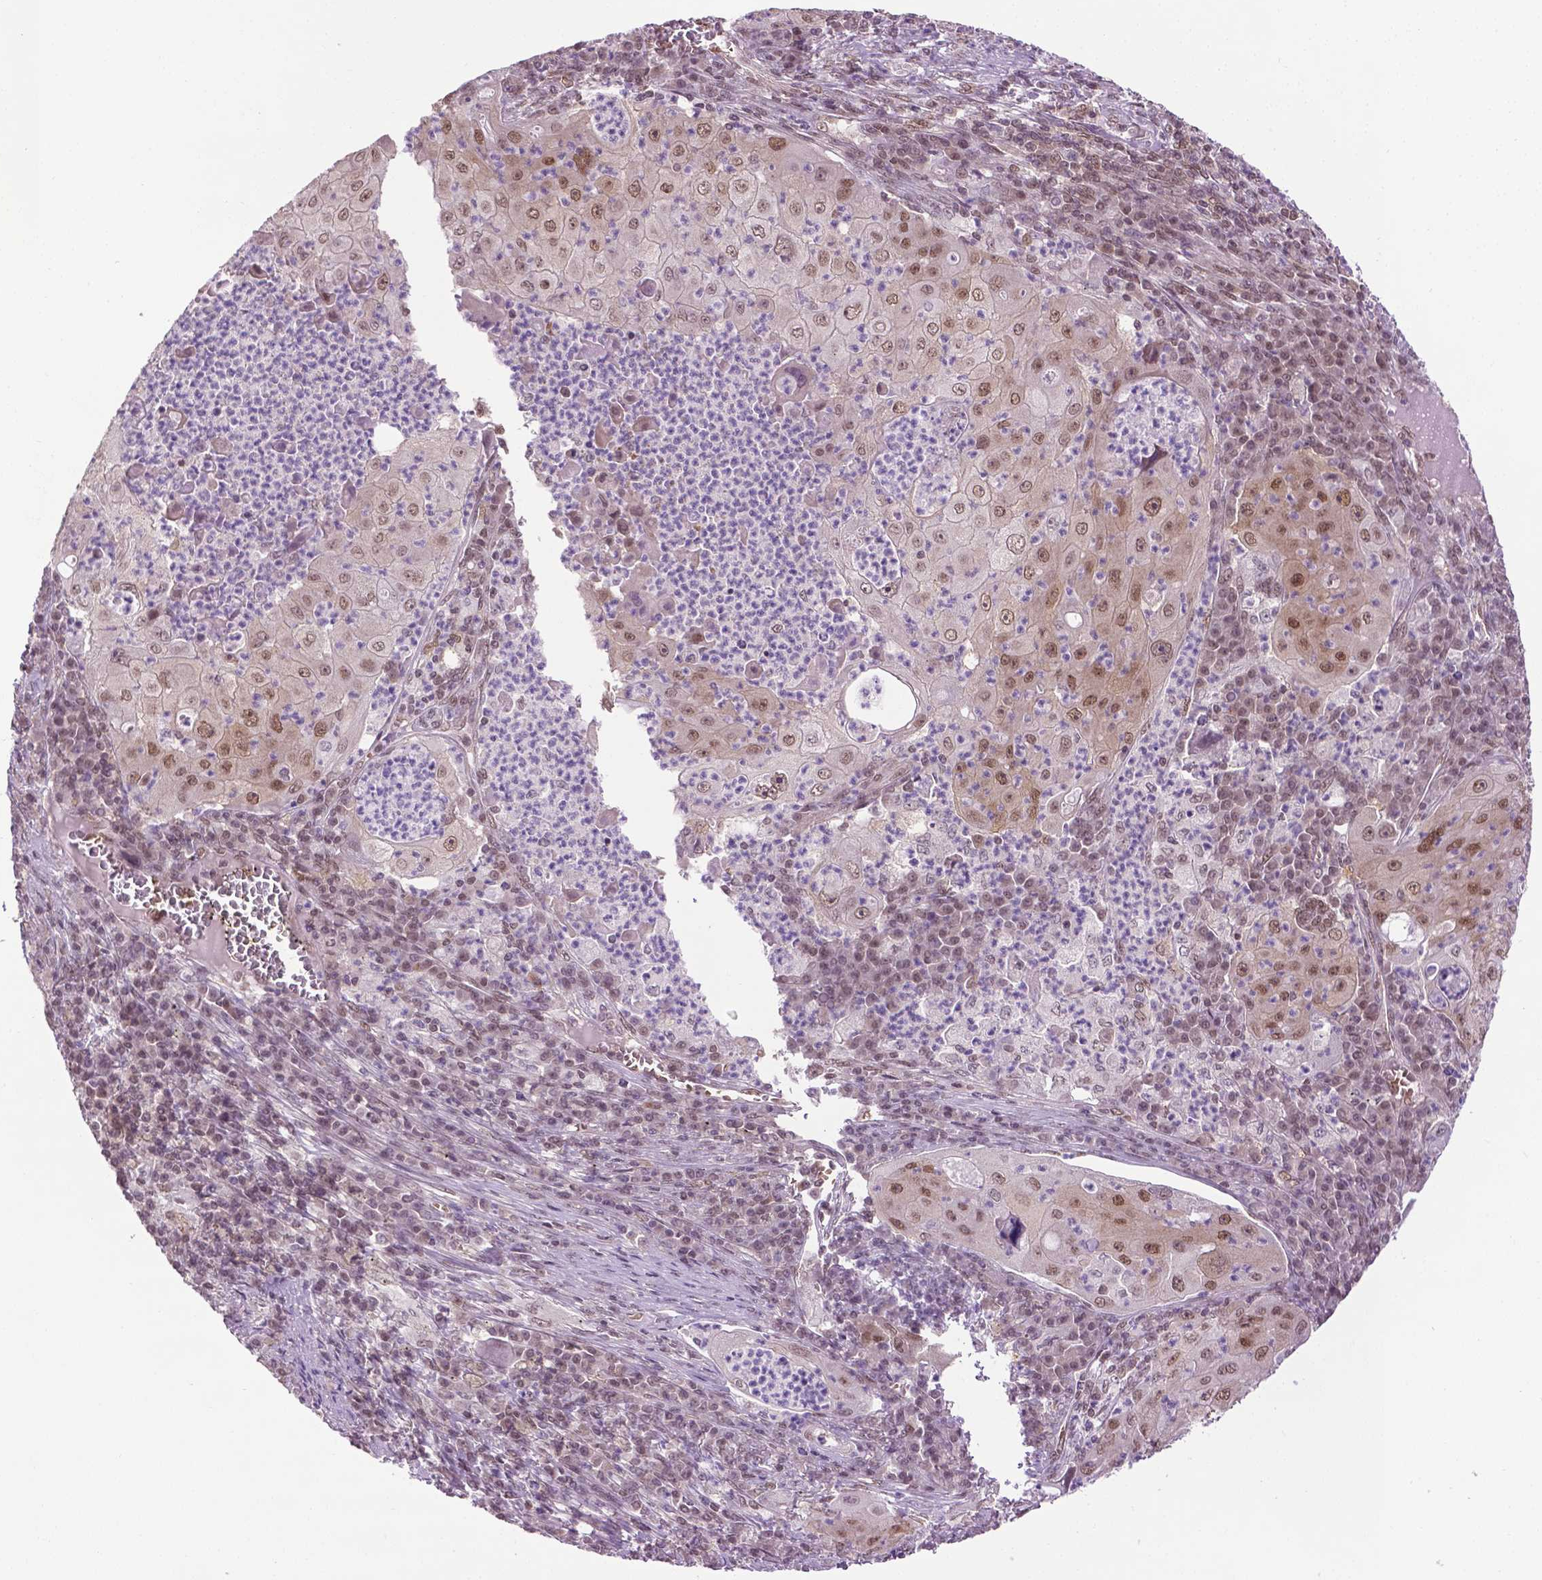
{"staining": {"intensity": "moderate", "quantity": ">75%", "location": "nuclear"}, "tissue": "lung cancer", "cell_type": "Tumor cells", "image_type": "cancer", "snomed": [{"axis": "morphology", "description": "Squamous cell carcinoma, NOS"}, {"axis": "topography", "description": "Lung"}], "caption": "A brown stain labels moderate nuclear staining of a protein in human lung squamous cell carcinoma tumor cells. (DAB = brown stain, brightfield microscopy at high magnification).", "gene": "UBQLN4", "patient": {"sex": "female", "age": 59}}